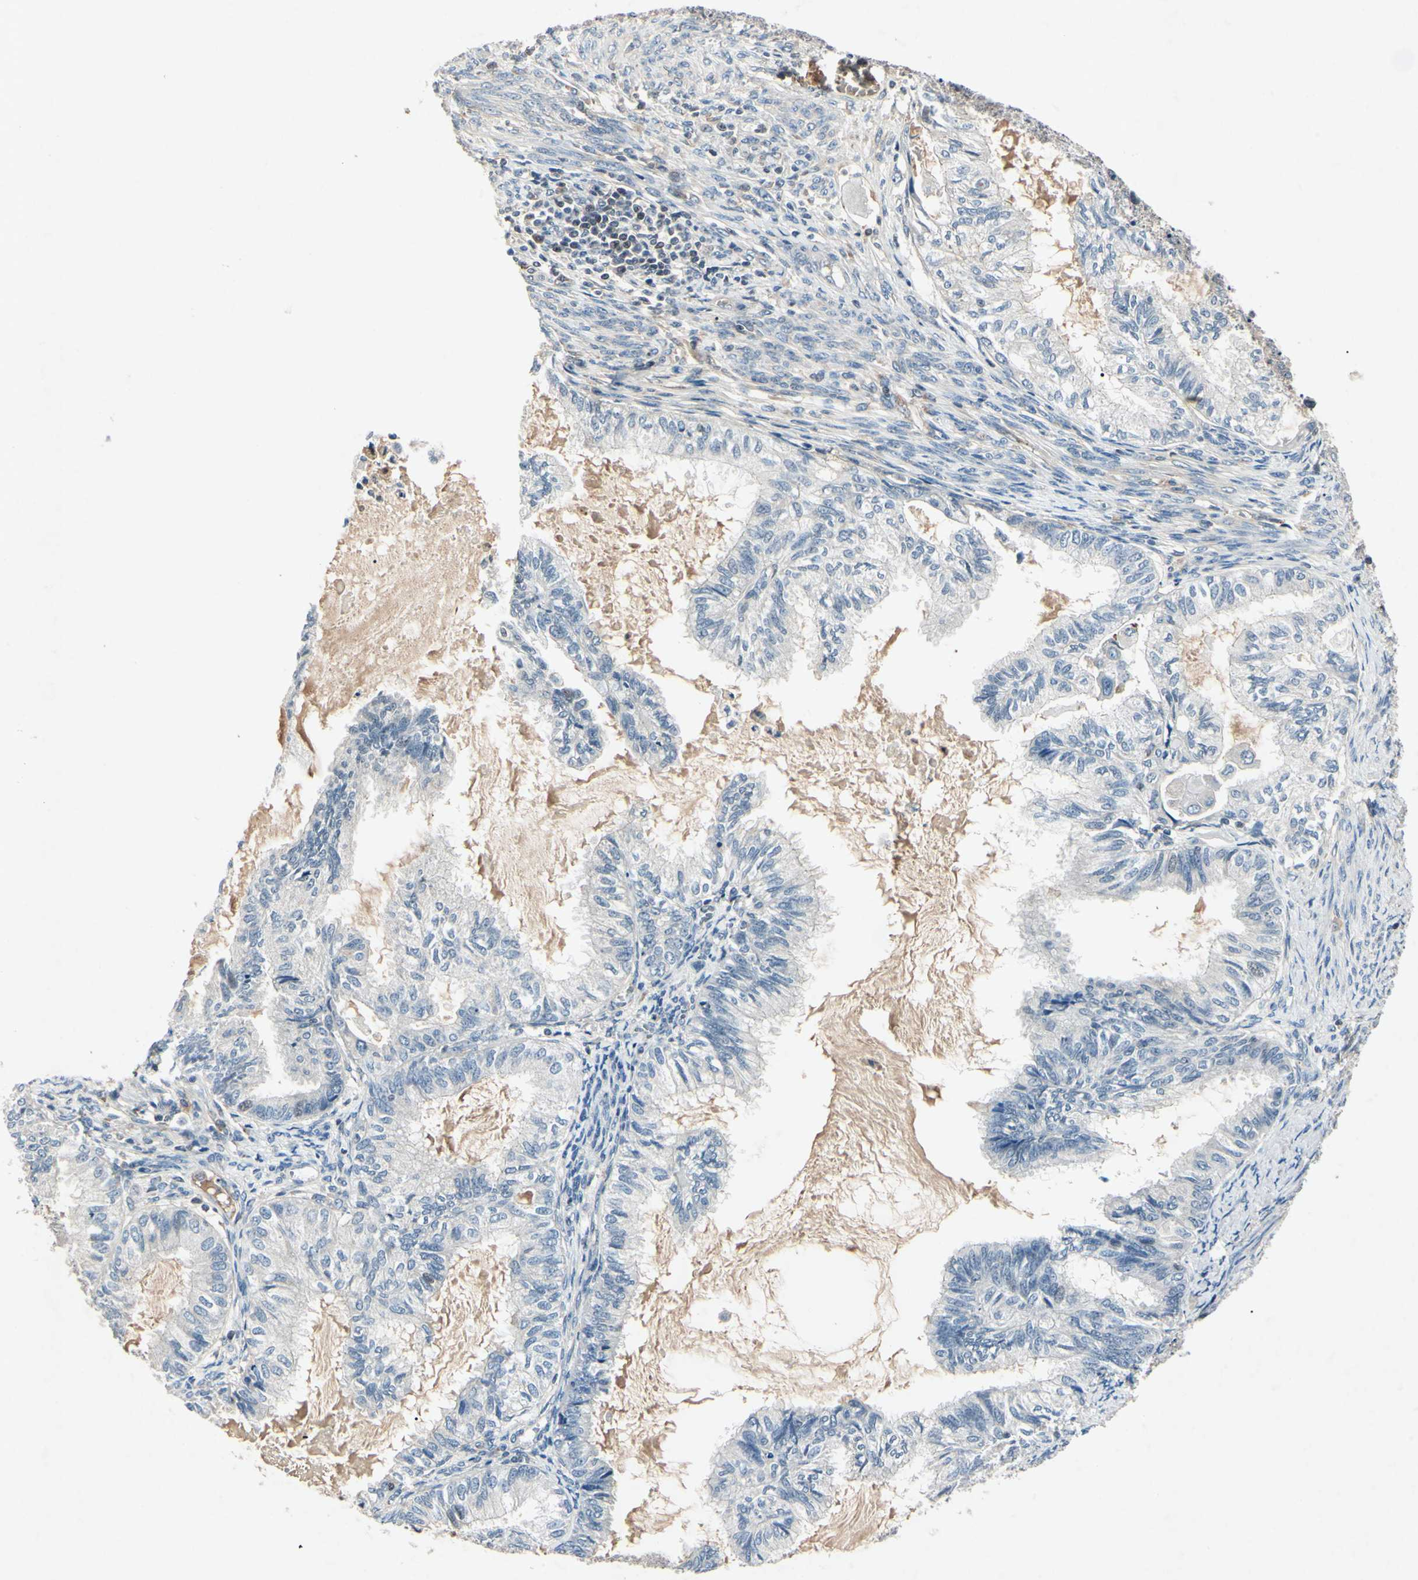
{"staining": {"intensity": "negative", "quantity": "none", "location": "none"}, "tissue": "cervical cancer", "cell_type": "Tumor cells", "image_type": "cancer", "snomed": [{"axis": "morphology", "description": "Normal tissue, NOS"}, {"axis": "morphology", "description": "Adenocarcinoma, NOS"}, {"axis": "topography", "description": "Cervix"}, {"axis": "topography", "description": "Endometrium"}], "caption": "The IHC histopathology image has no significant expression in tumor cells of cervical cancer (adenocarcinoma) tissue.", "gene": "AEBP1", "patient": {"sex": "female", "age": 86}}